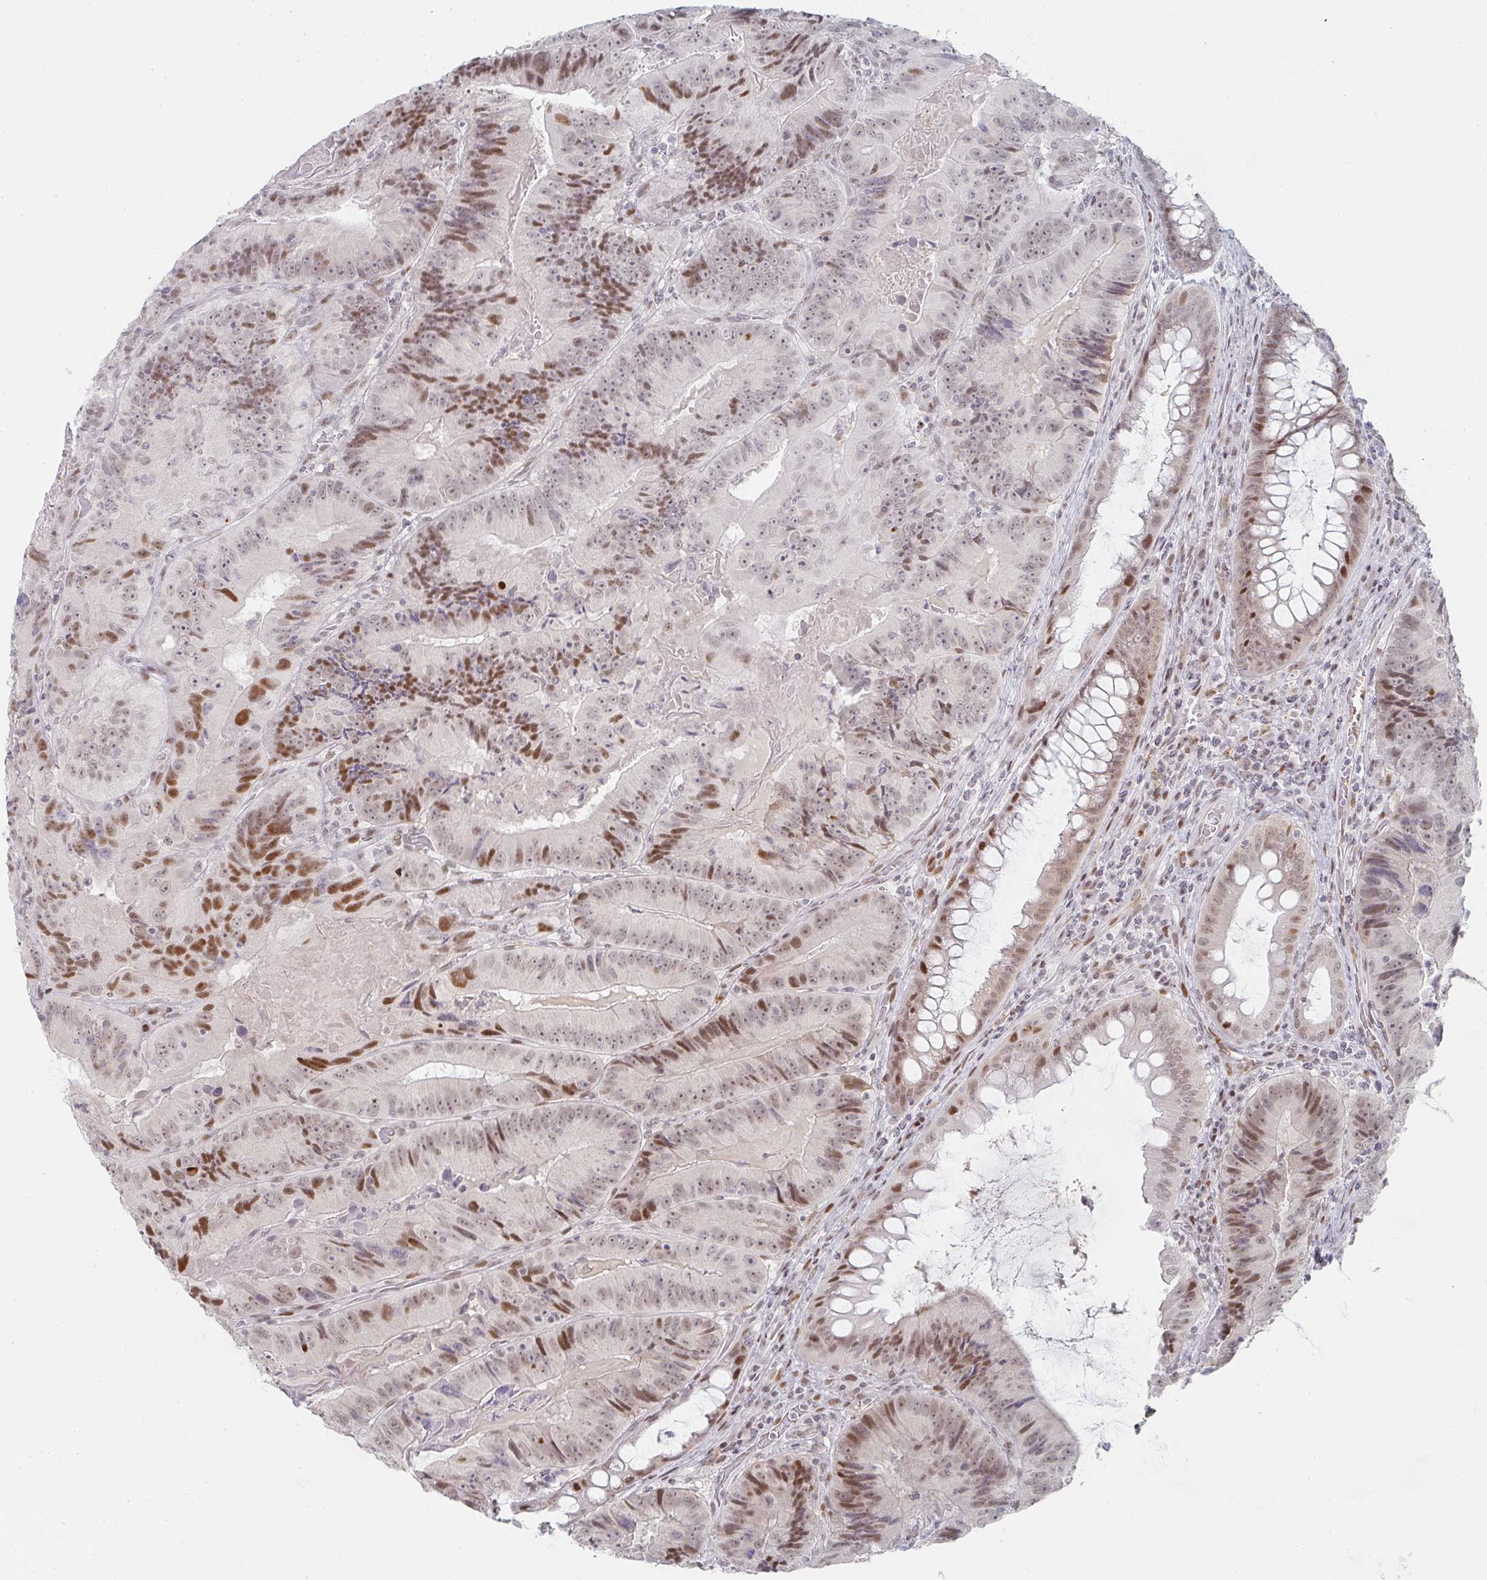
{"staining": {"intensity": "moderate", "quantity": "25%-75%", "location": "nuclear"}, "tissue": "colorectal cancer", "cell_type": "Tumor cells", "image_type": "cancer", "snomed": [{"axis": "morphology", "description": "Adenocarcinoma, NOS"}, {"axis": "topography", "description": "Colon"}], "caption": "Immunohistochemistry (IHC) staining of colorectal cancer (adenocarcinoma), which shows medium levels of moderate nuclear positivity in approximately 25%-75% of tumor cells indicating moderate nuclear protein staining. The staining was performed using DAB (brown) for protein detection and nuclei were counterstained in hematoxylin (blue).", "gene": "LIN54", "patient": {"sex": "female", "age": 86}}